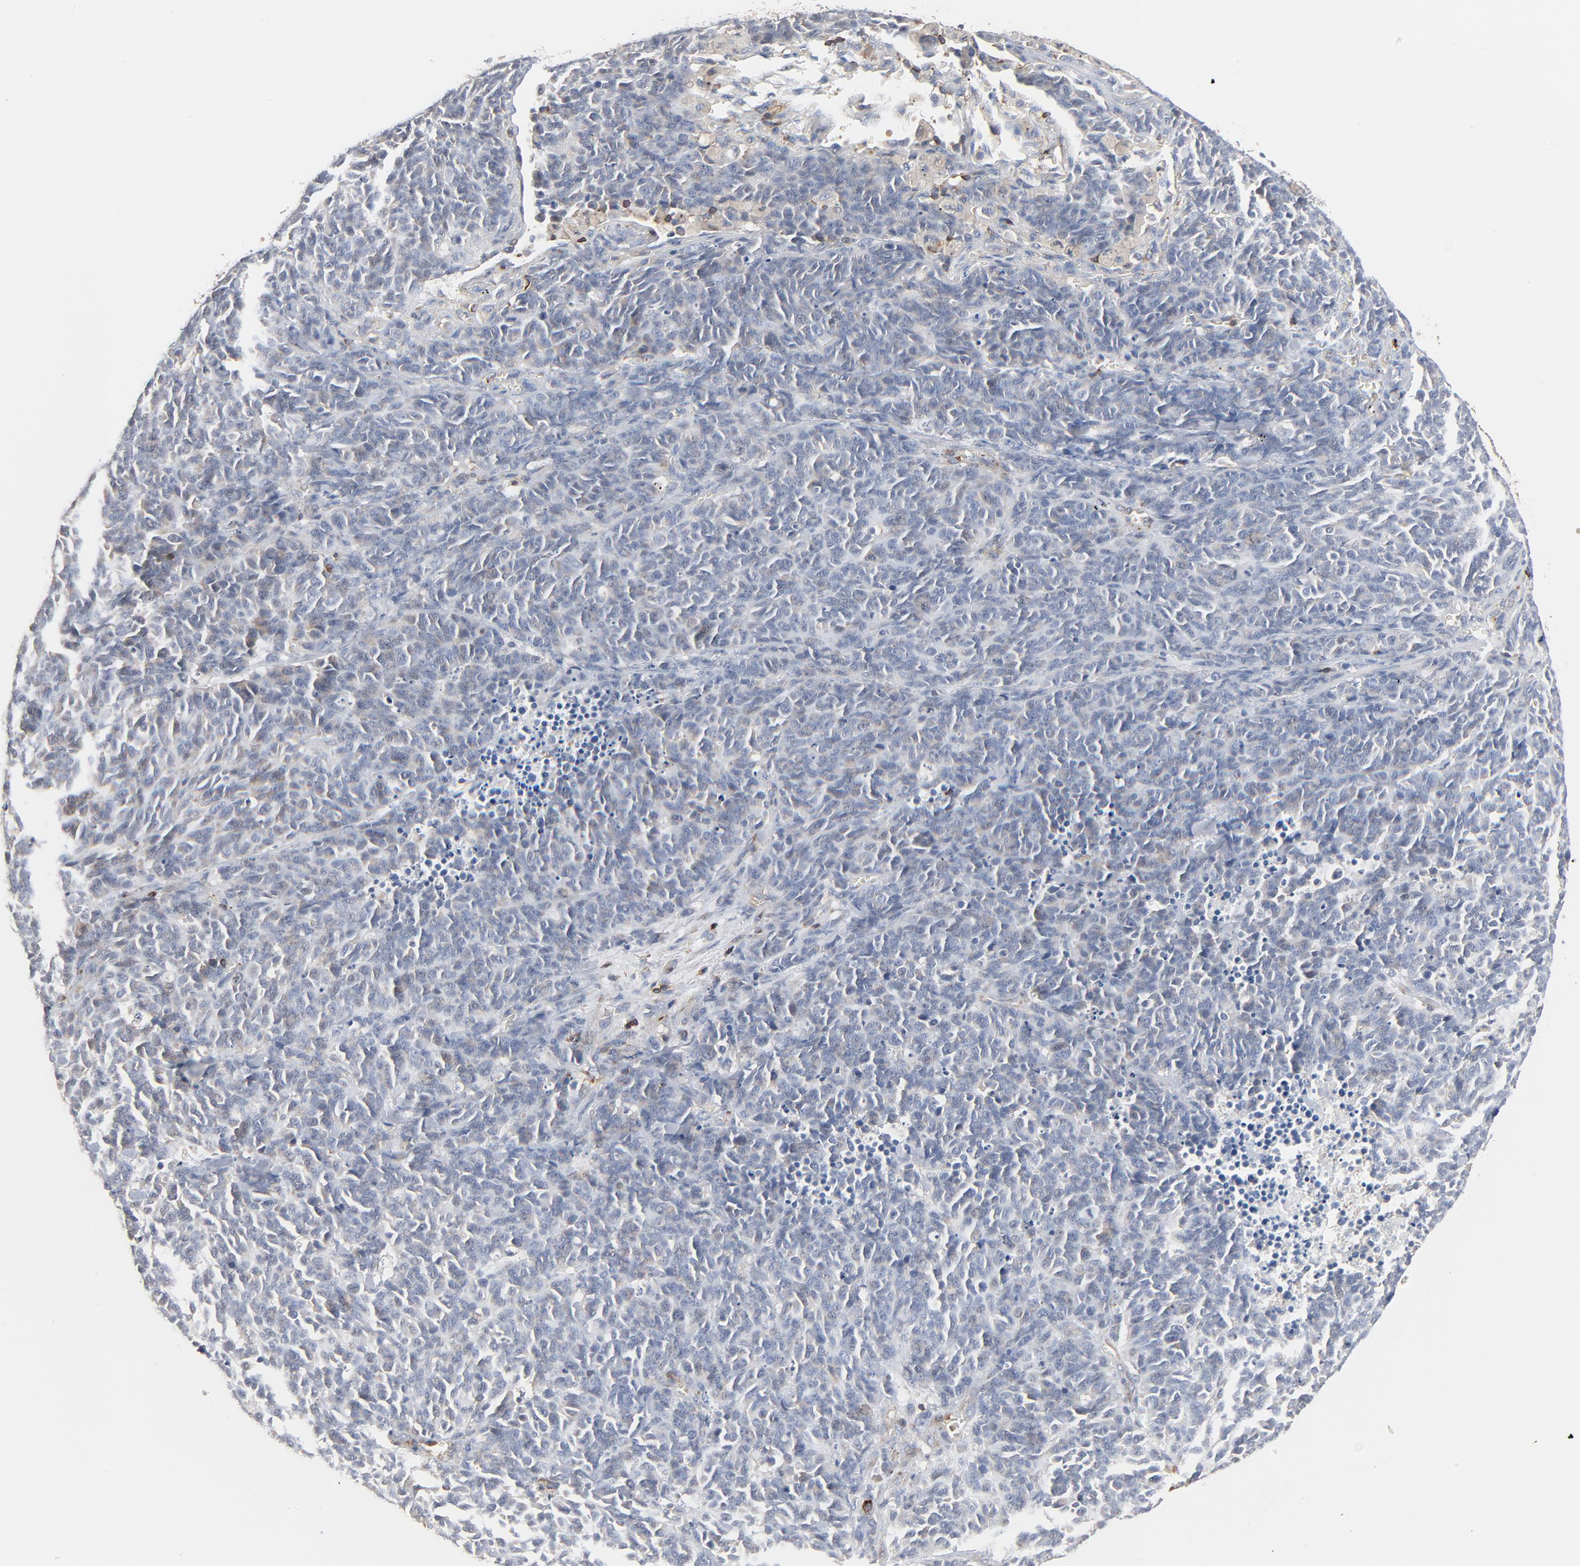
{"staining": {"intensity": "negative", "quantity": "none", "location": "none"}, "tissue": "lung cancer", "cell_type": "Tumor cells", "image_type": "cancer", "snomed": [{"axis": "morphology", "description": "Neoplasm, malignant, NOS"}, {"axis": "topography", "description": "Lung"}], "caption": "IHC histopathology image of neoplastic tissue: human lung neoplasm (malignant) stained with DAB shows no significant protein expression in tumor cells.", "gene": "SH3KBP1", "patient": {"sex": "female", "age": 58}}